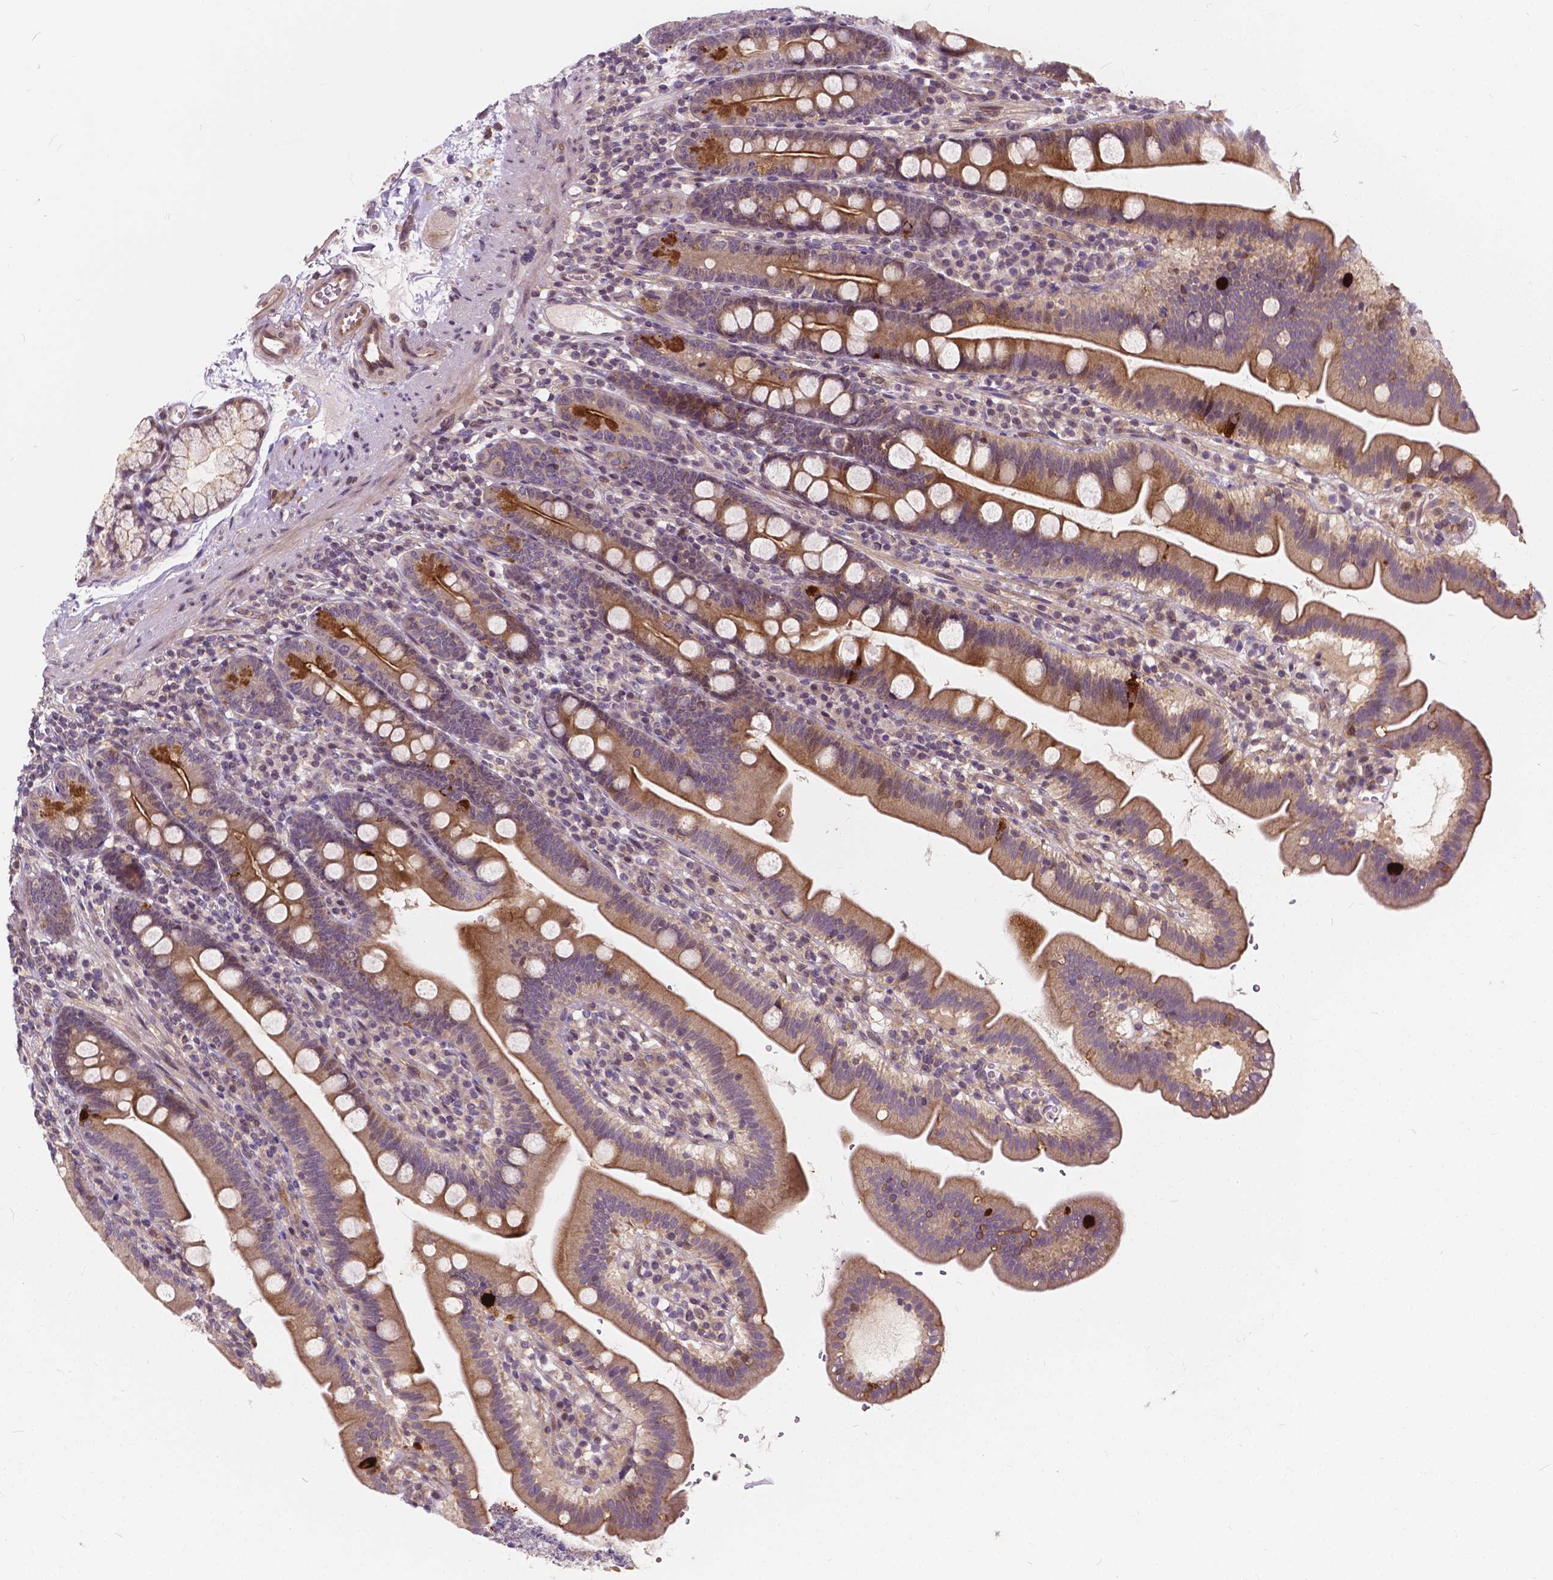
{"staining": {"intensity": "moderate", "quantity": "25%-75%", "location": "cytoplasmic/membranous"}, "tissue": "duodenum", "cell_type": "Glandular cells", "image_type": "normal", "snomed": [{"axis": "morphology", "description": "Normal tissue, NOS"}, {"axis": "topography", "description": "Duodenum"}], "caption": "The immunohistochemical stain labels moderate cytoplasmic/membranous positivity in glandular cells of unremarkable duodenum. (brown staining indicates protein expression, while blue staining denotes nuclei).", "gene": "INPP5E", "patient": {"sex": "female", "age": 67}}